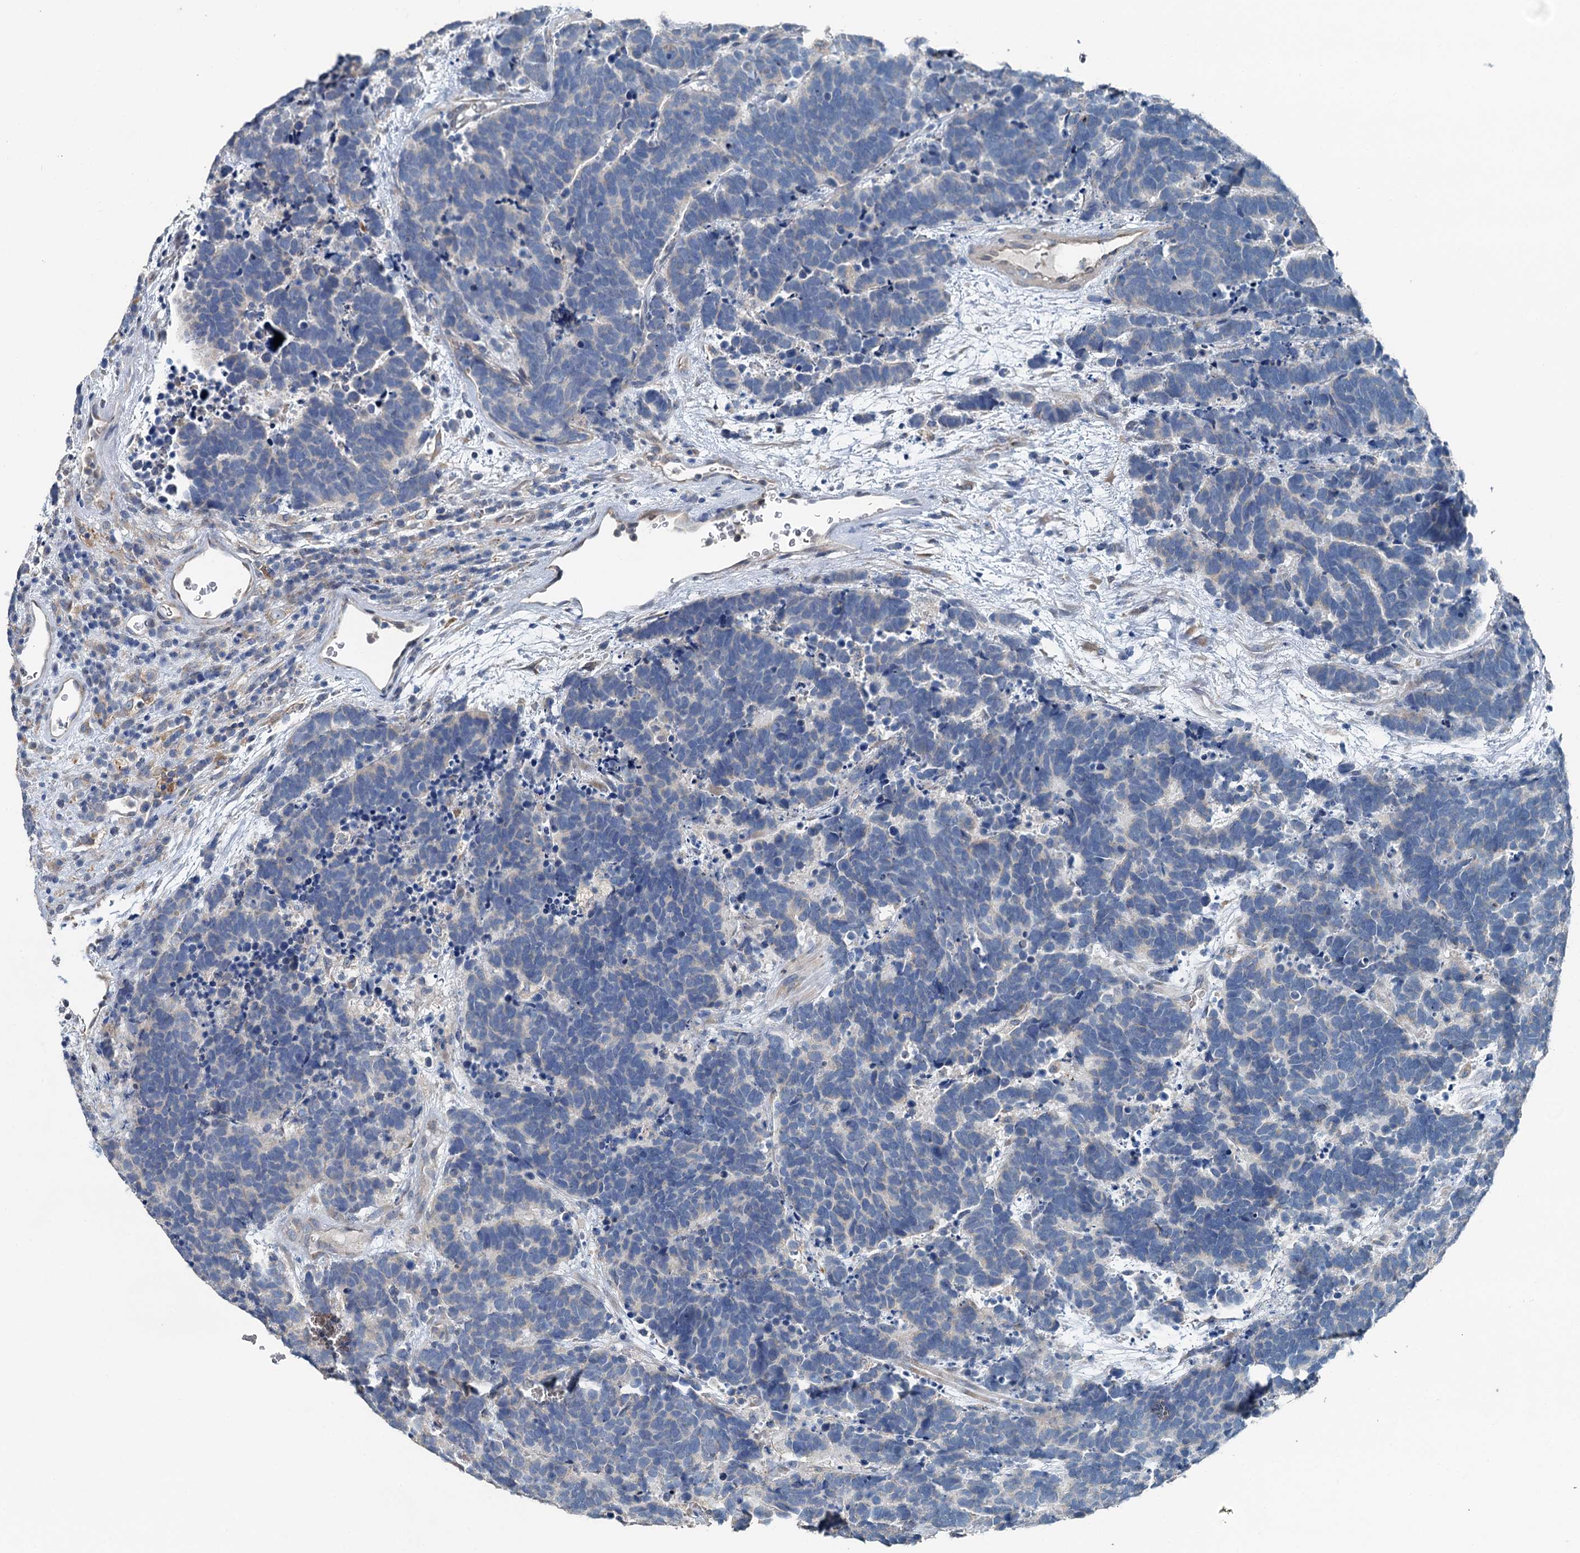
{"staining": {"intensity": "negative", "quantity": "none", "location": "none"}, "tissue": "carcinoid", "cell_type": "Tumor cells", "image_type": "cancer", "snomed": [{"axis": "morphology", "description": "Carcinoma, NOS"}, {"axis": "morphology", "description": "Carcinoid, malignant, NOS"}, {"axis": "topography", "description": "Urinary bladder"}], "caption": "An image of carcinoid stained for a protein reveals no brown staining in tumor cells.", "gene": "C6orf120", "patient": {"sex": "male", "age": 57}}